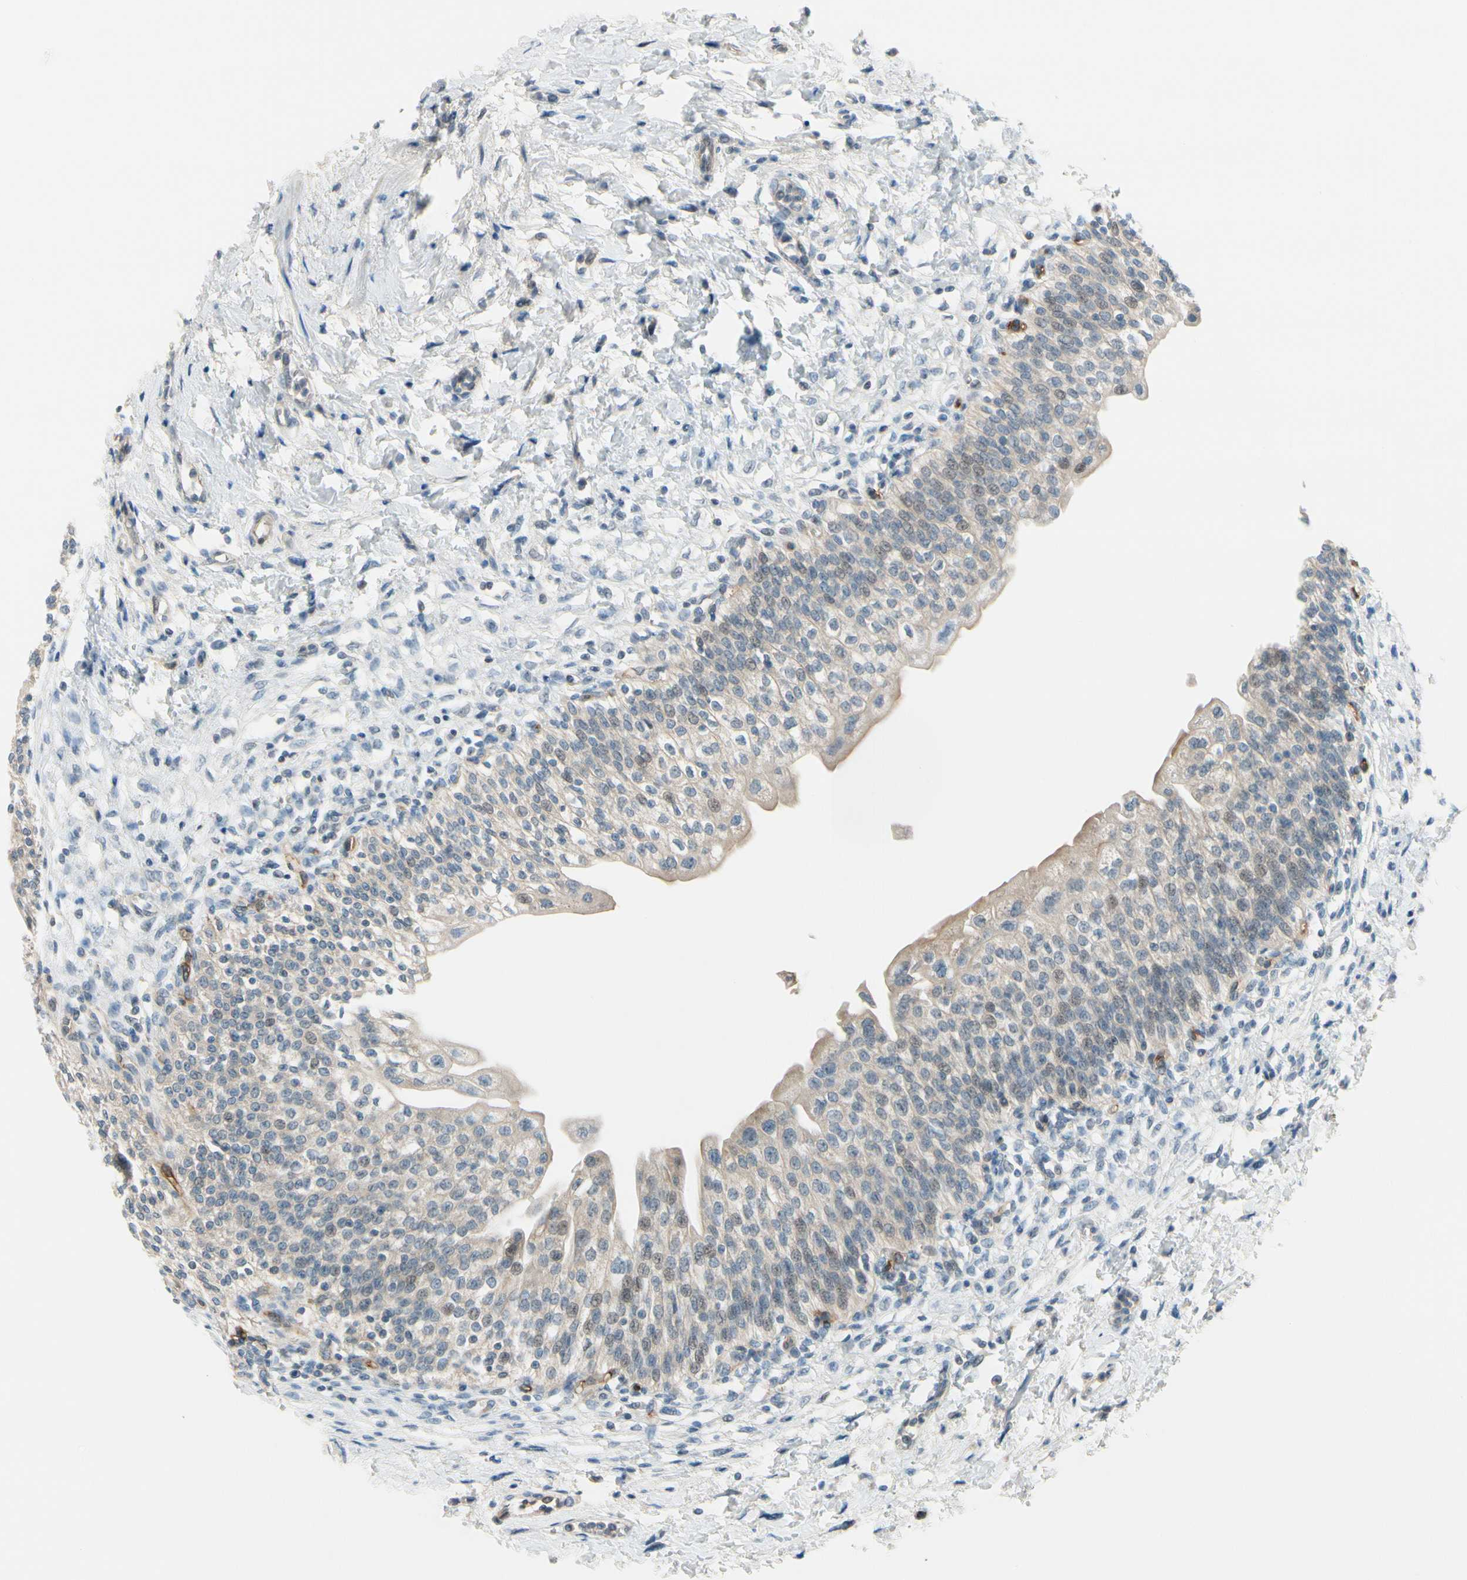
{"staining": {"intensity": "weak", "quantity": "25%-75%", "location": "cytoplasmic/membranous,nuclear"}, "tissue": "urinary bladder", "cell_type": "Urothelial cells", "image_type": "normal", "snomed": [{"axis": "morphology", "description": "Normal tissue, NOS"}, {"axis": "topography", "description": "Urinary bladder"}], "caption": "Immunohistochemistry staining of normal urinary bladder, which exhibits low levels of weak cytoplasmic/membranous,nuclear staining in about 25%-75% of urothelial cells indicating weak cytoplasmic/membranous,nuclear protein expression. The staining was performed using DAB (3,3'-diaminobenzidine) (brown) for protein detection and nuclei were counterstained in hematoxylin (blue).", "gene": "CFAP36", "patient": {"sex": "male", "age": 55}}